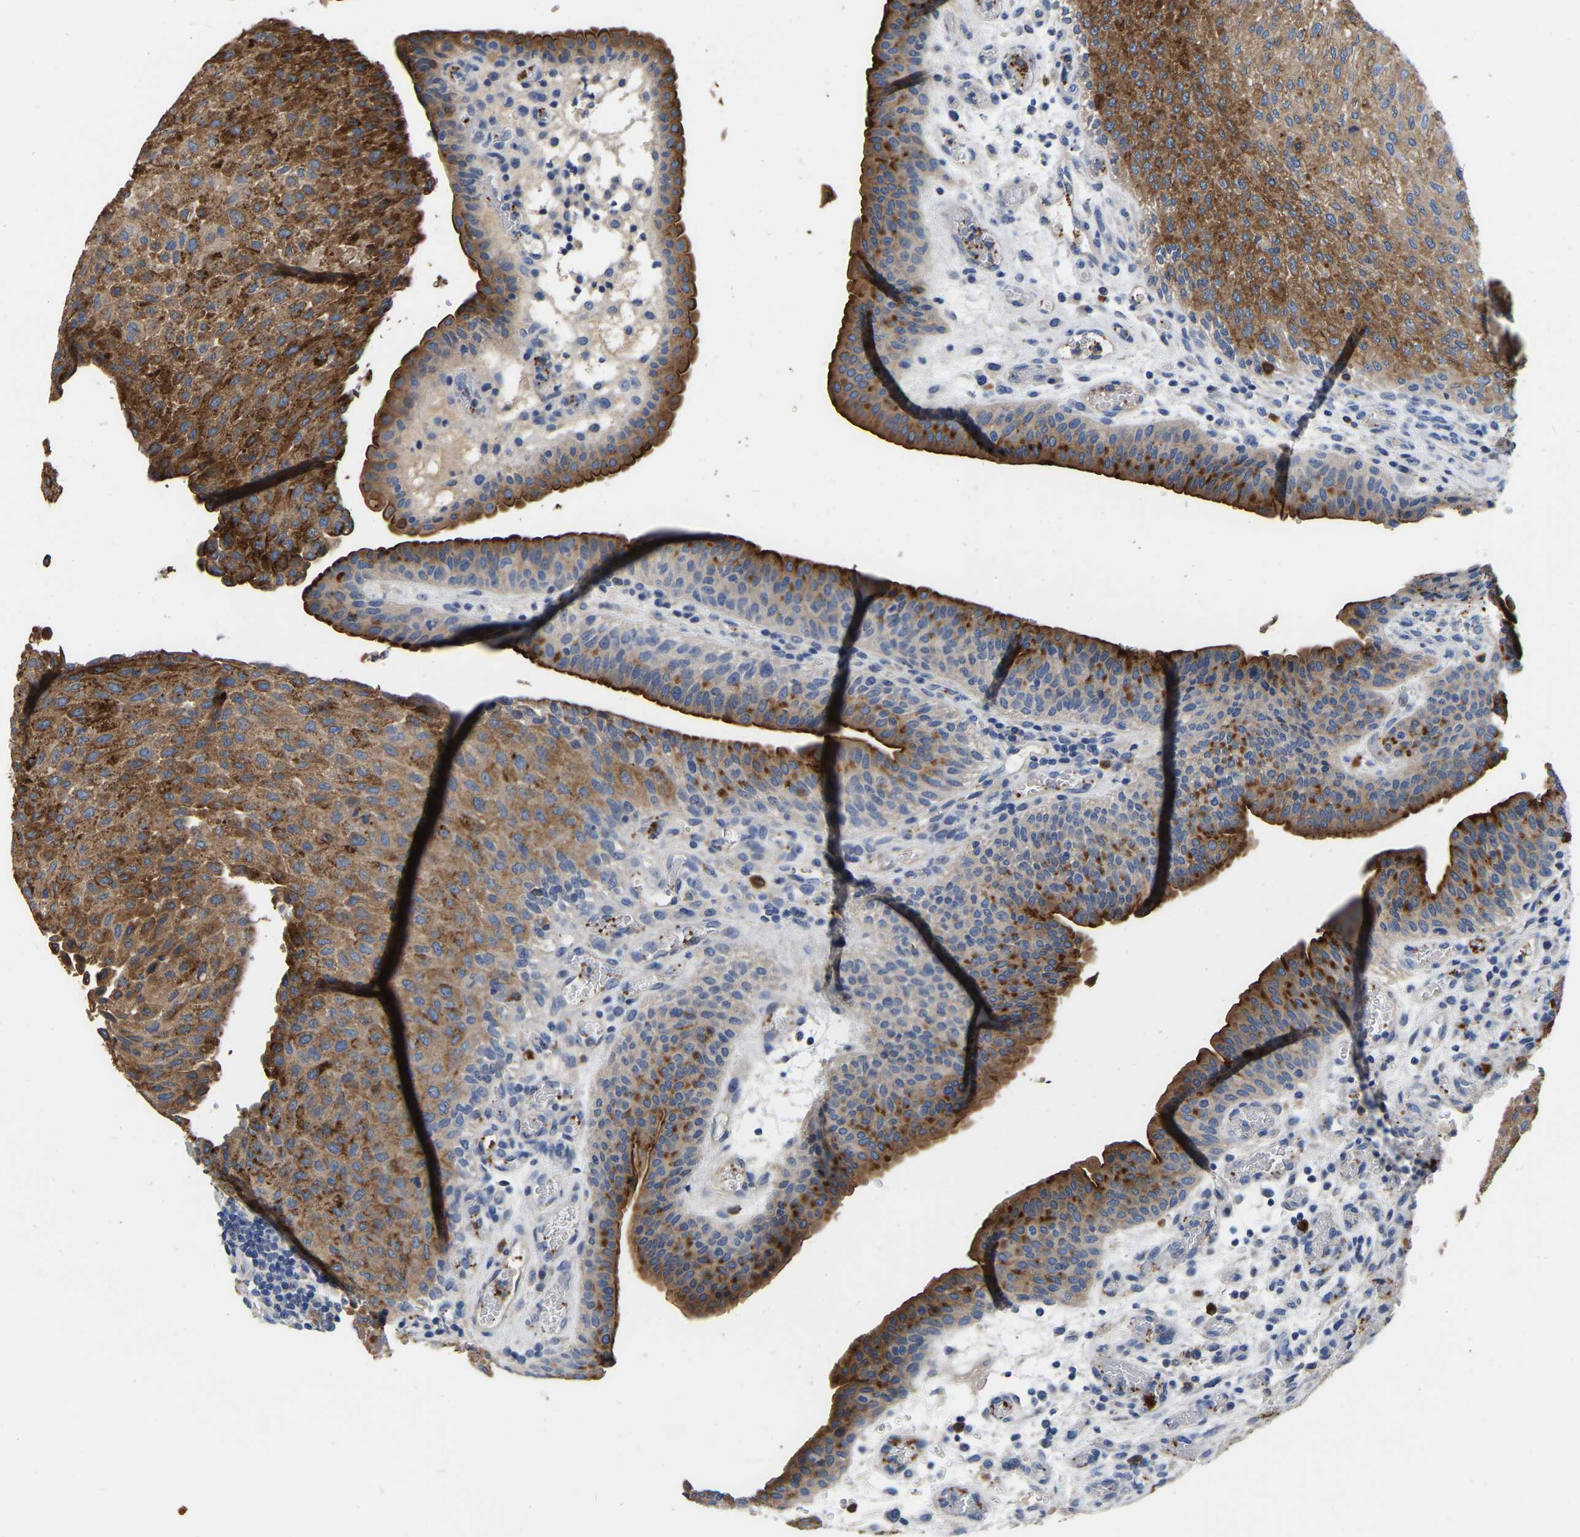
{"staining": {"intensity": "moderate", "quantity": ">75%", "location": "cytoplasmic/membranous"}, "tissue": "urothelial cancer", "cell_type": "Tumor cells", "image_type": "cancer", "snomed": [{"axis": "morphology", "description": "Urothelial carcinoma, Low grade"}, {"axis": "morphology", "description": "Urothelial carcinoma, High grade"}, {"axis": "topography", "description": "Urinary bladder"}], "caption": "High-magnification brightfield microscopy of urothelial cancer stained with DAB (3,3'-diaminobenzidine) (brown) and counterstained with hematoxylin (blue). tumor cells exhibit moderate cytoplasmic/membranous expression is appreciated in approximately>75% of cells.", "gene": "RAB27B", "patient": {"sex": "male", "age": 35}}